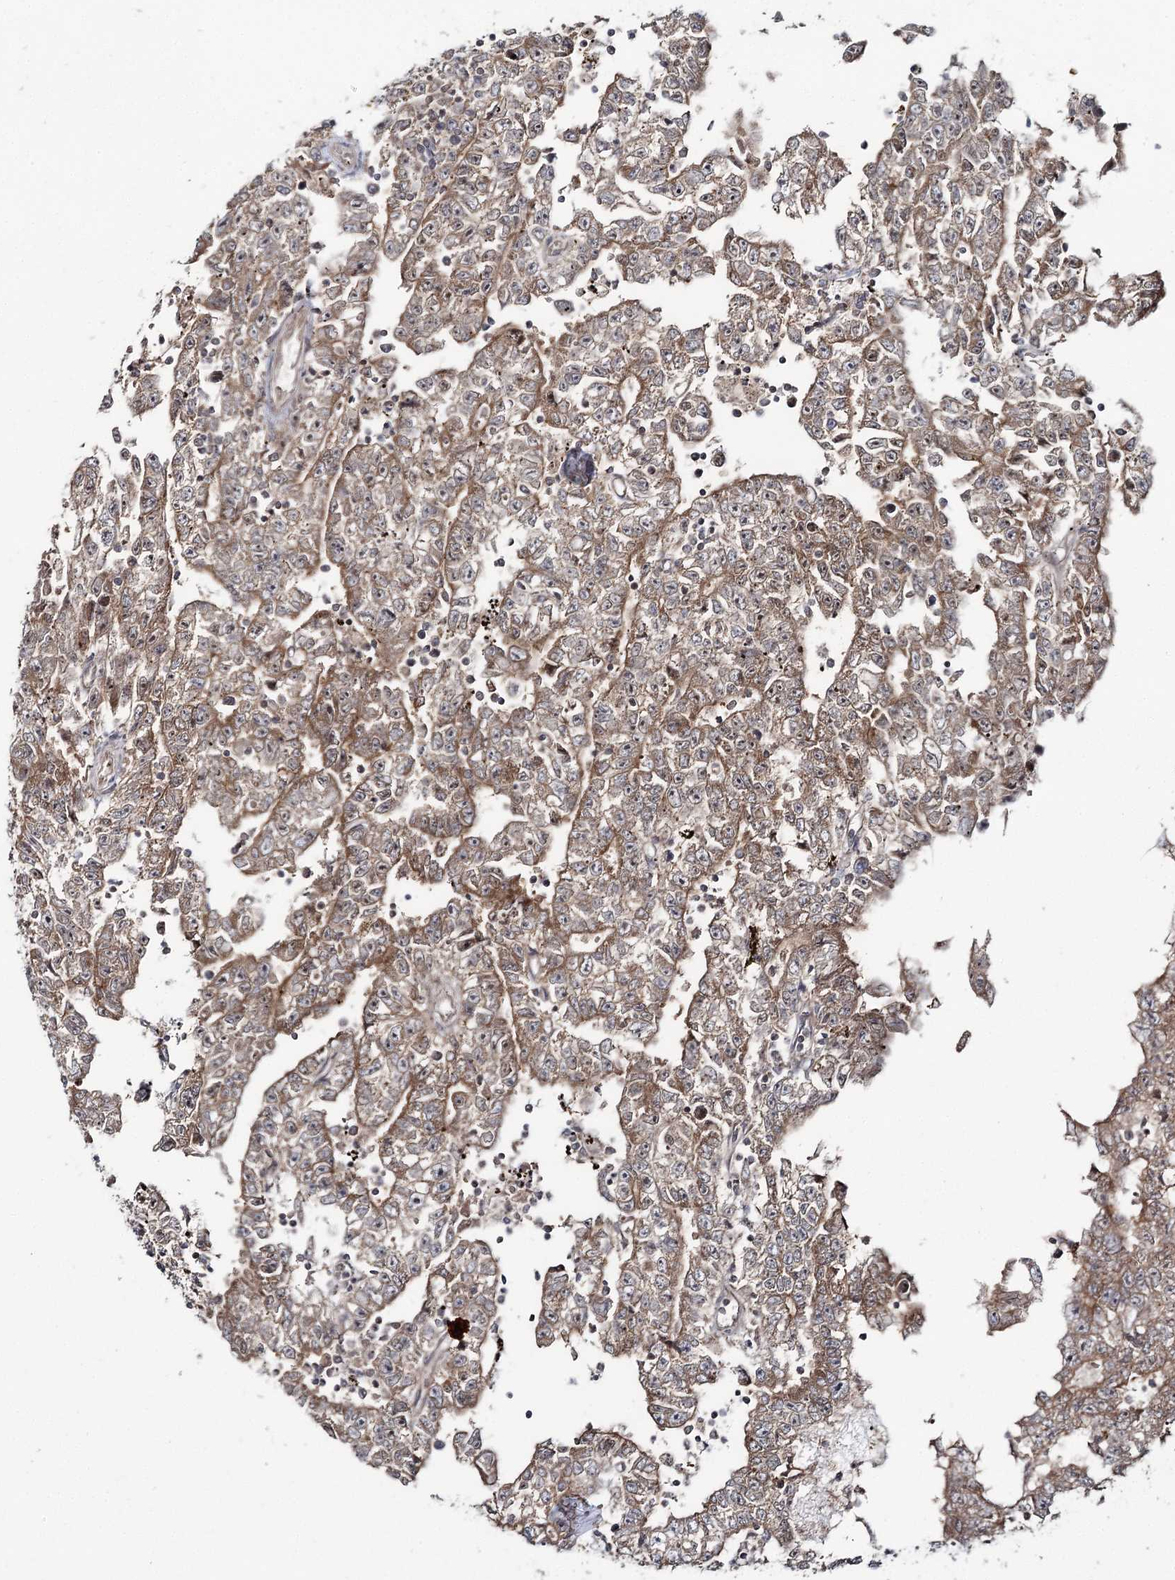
{"staining": {"intensity": "moderate", "quantity": ">75%", "location": "cytoplasmic/membranous"}, "tissue": "testis cancer", "cell_type": "Tumor cells", "image_type": "cancer", "snomed": [{"axis": "morphology", "description": "Carcinoma, Embryonal, NOS"}, {"axis": "topography", "description": "Testis"}], "caption": "Immunohistochemistry (IHC) of embryonal carcinoma (testis) reveals medium levels of moderate cytoplasmic/membranous staining in about >75% of tumor cells.", "gene": "WDR44", "patient": {"sex": "male", "age": 25}}